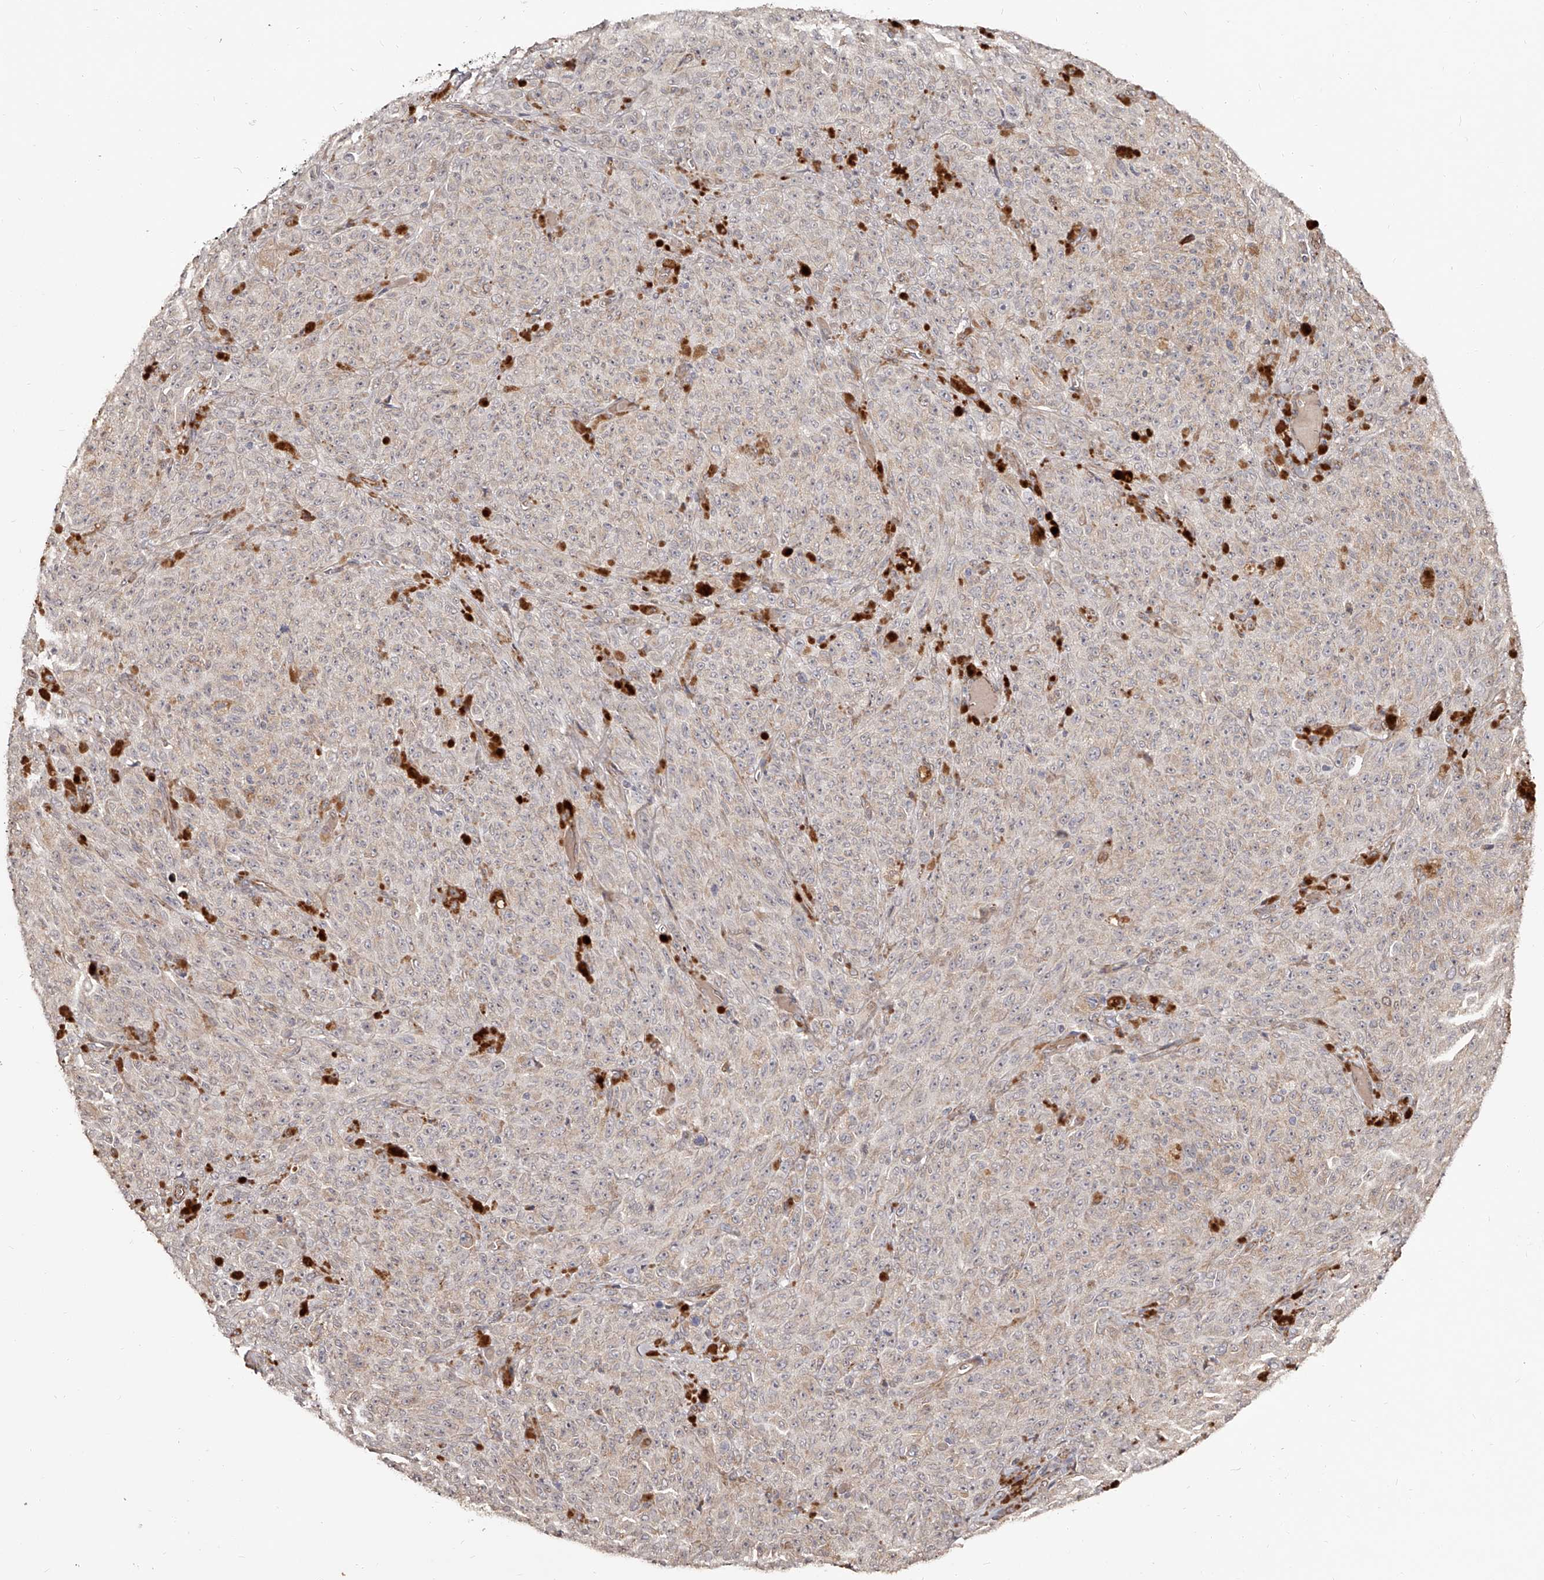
{"staining": {"intensity": "weak", "quantity": "25%-75%", "location": "cytoplasmic/membranous"}, "tissue": "melanoma", "cell_type": "Tumor cells", "image_type": "cancer", "snomed": [{"axis": "morphology", "description": "Malignant melanoma, NOS"}, {"axis": "topography", "description": "Skin"}], "caption": "IHC of malignant melanoma shows low levels of weak cytoplasmic/membranous expression in about 25%-75% of tumor cells.", "gene": "URGCP", "patient": {"sex": "female", "age": 82}}